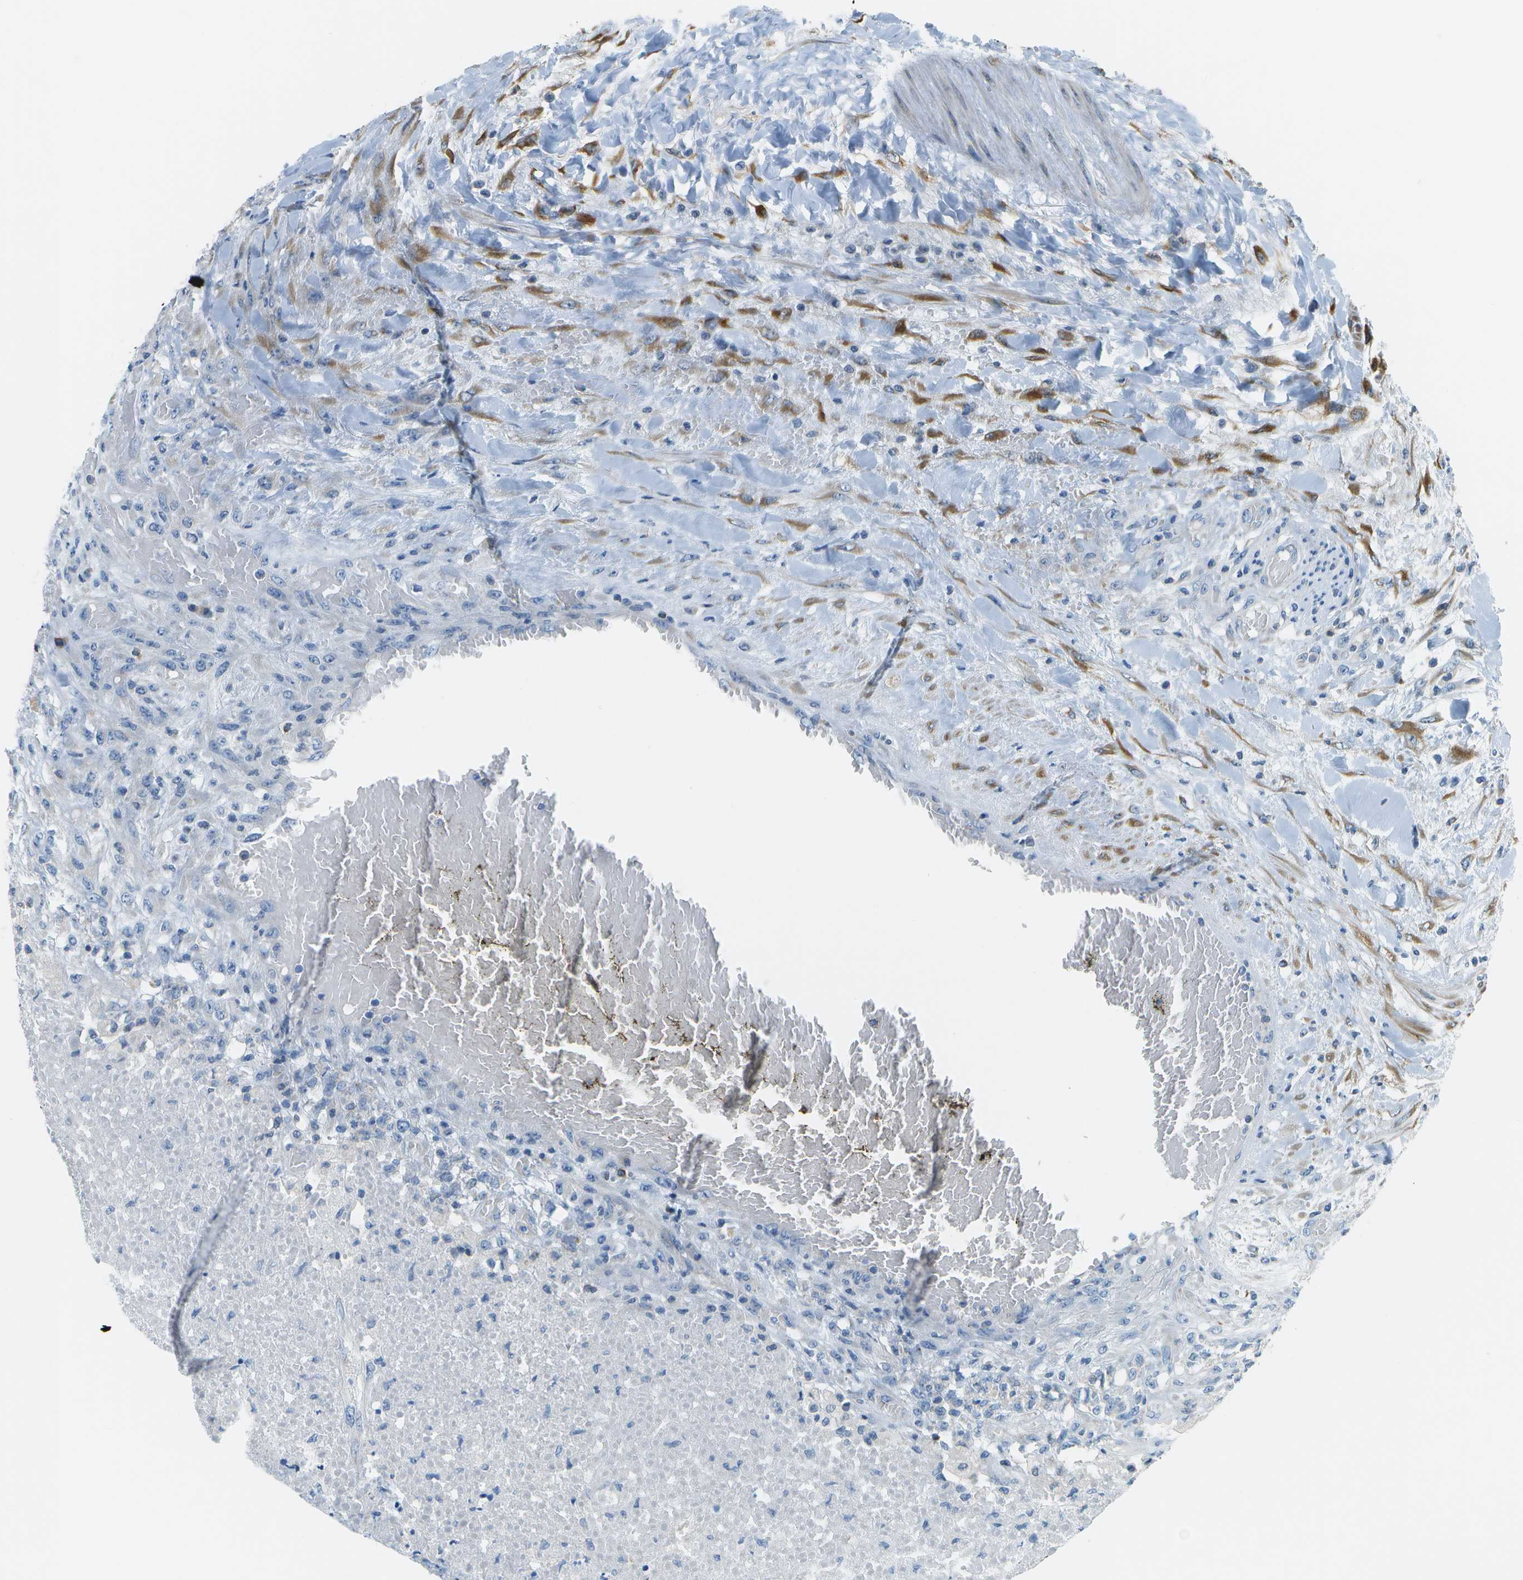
{"staining": {"intensity": "negative", "quantity": "none", "location": "none"}, "tissue": "testis cancer", "cell_type": "Tumor cells", "image_type": "cancer", "snomed": [{"axis": "morphology", "description": "Seminoma, NOS"}, {"axis": "topography", "description": "Testis"}], "caption": "DAB immunohistochemical staining of testis seminoma displays no significant positivity in tumor cells.", "gene": "PTGIS", "patient": {"sex": "male", "age": 59}}